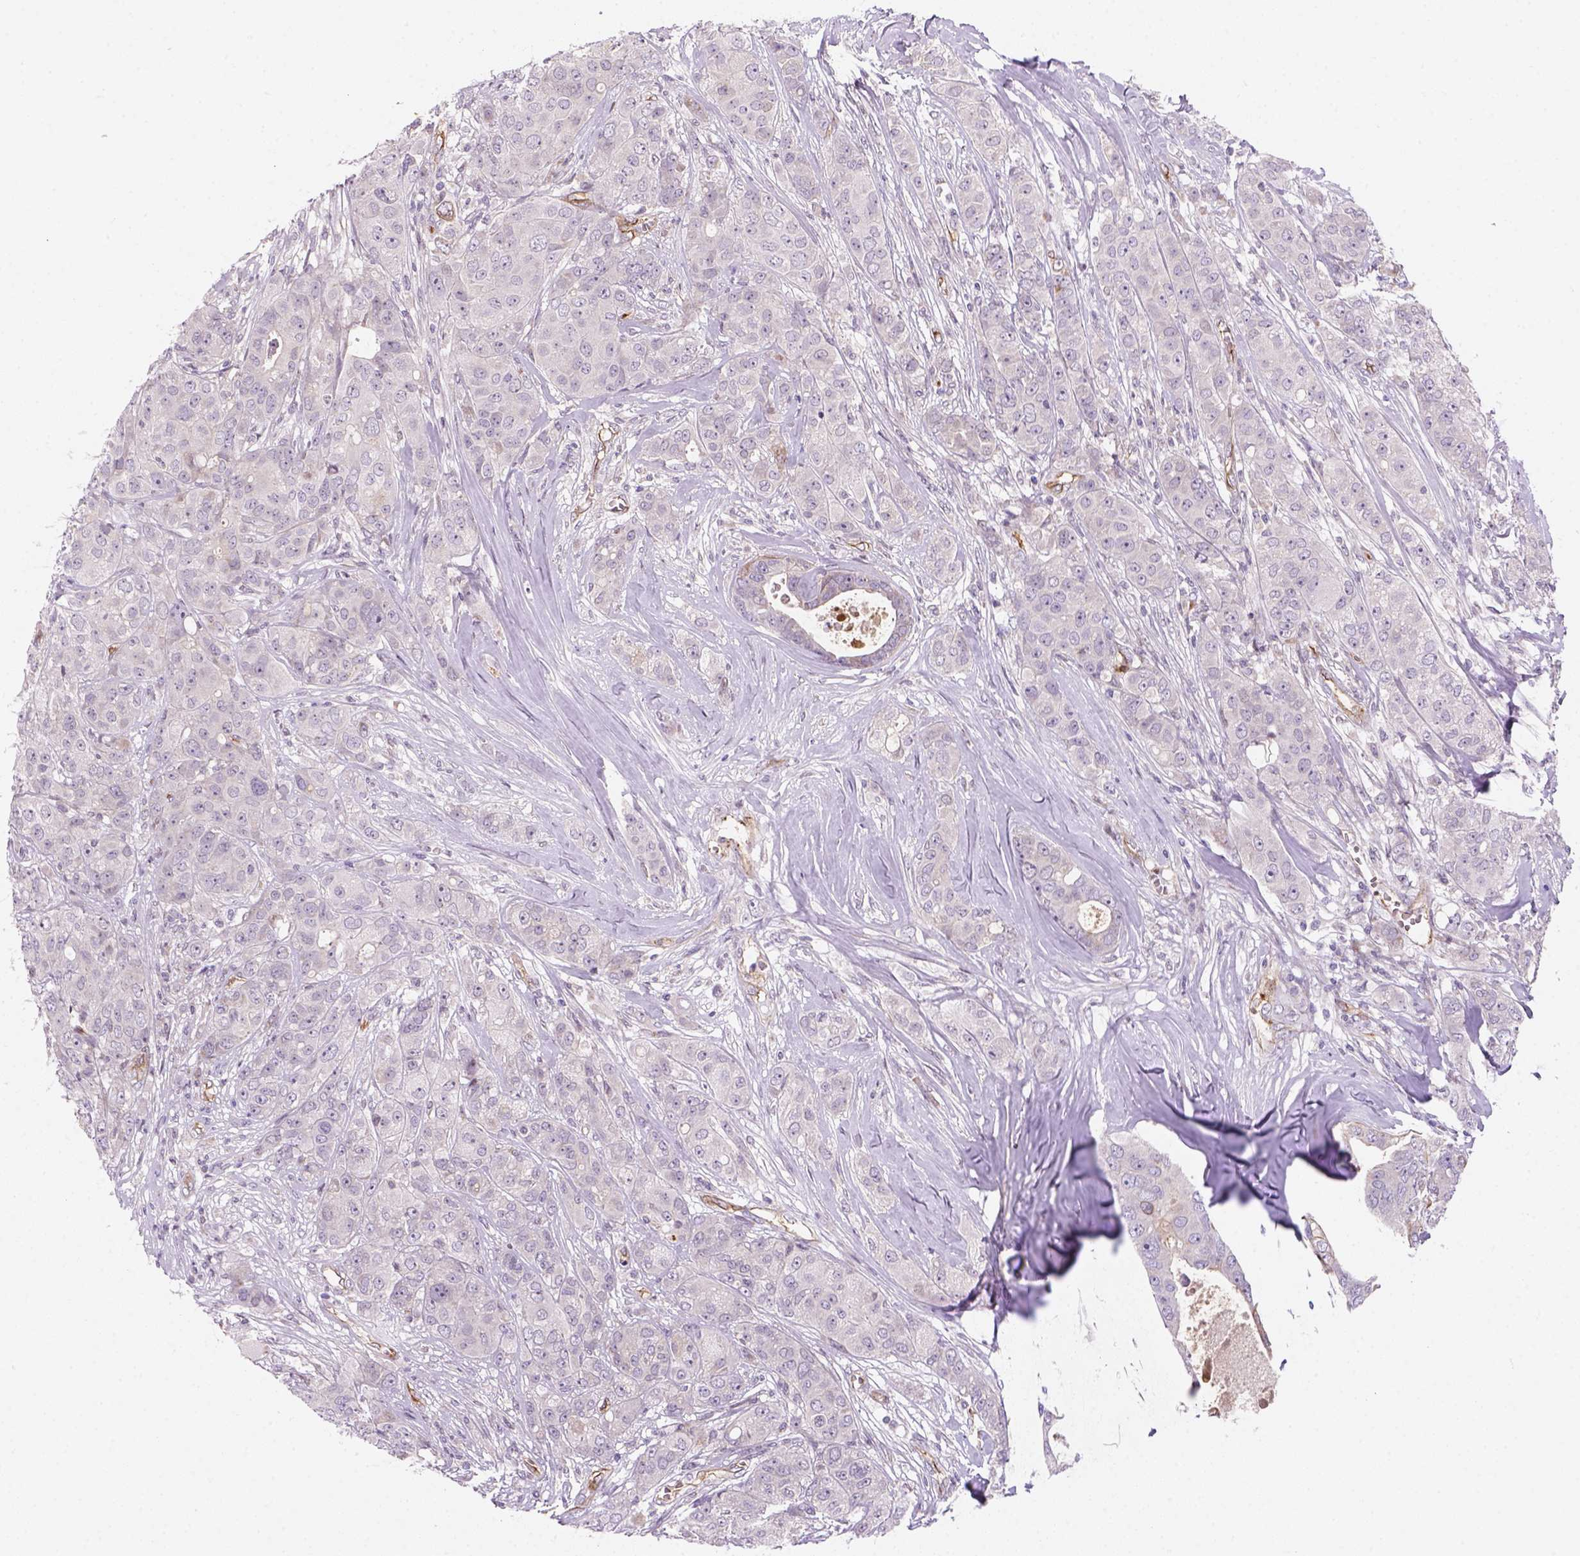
{"staining": {"intensity": "negative", "quantity": "none", "location": "none"}, "tissue": "breast cancer", "cell_type": "Tumor cells", "image_type": "cancer", "snomed": [{"axis": "morphology", "description": "Duct carcinoma"}, {"axis": "topography", "description": "Breast"}], "caption": "Breast intraductal carcinoma stained for a protein using immunohistochemistry reveals no positivity tumor cells.", "gene": "VSTM5", "patient": {"sex": "female", "age": 43}}